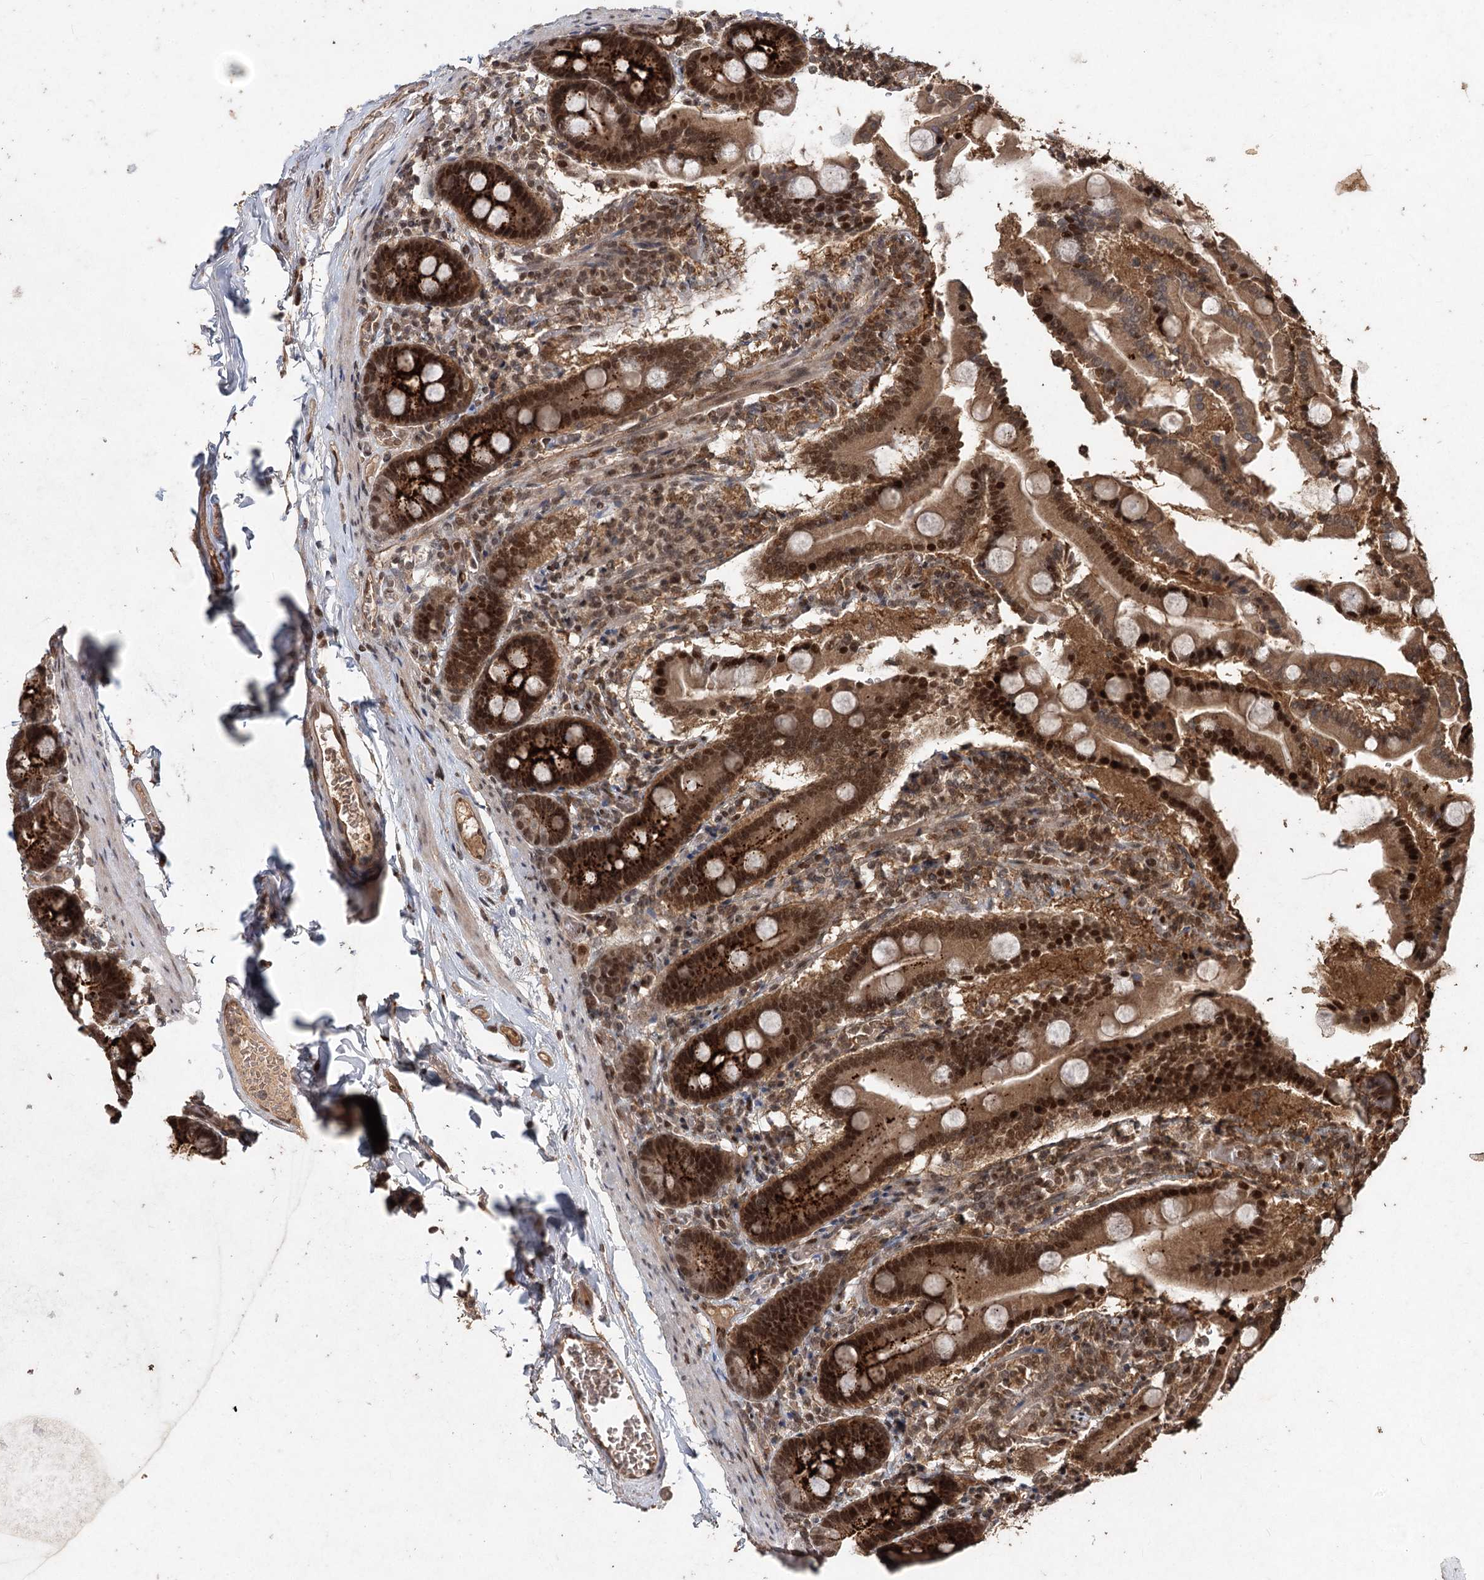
{"staining": {"intensity": "strong", "quantity": ">75%", "location": "cytoplasmic/membranous,nuclear"}, "tissue": "duodenum", "cell_type": "Glandular cells", "image_type": "normal", "snomed": [{"axis": "morphology", "description": "Normal tissue, NOS"}, {"axis": "topography", "description": "Duodenum"}], "caption": "Protein analysis of normal duodenum displays strong cytoplasmic/membranous,nuclear positivity in about >75% of glandular cells. (Brightfield microscopy of DAB IHC at high magnification).", "gene": "FBXO7", "patient": {"sex": "male", "age": 55}}